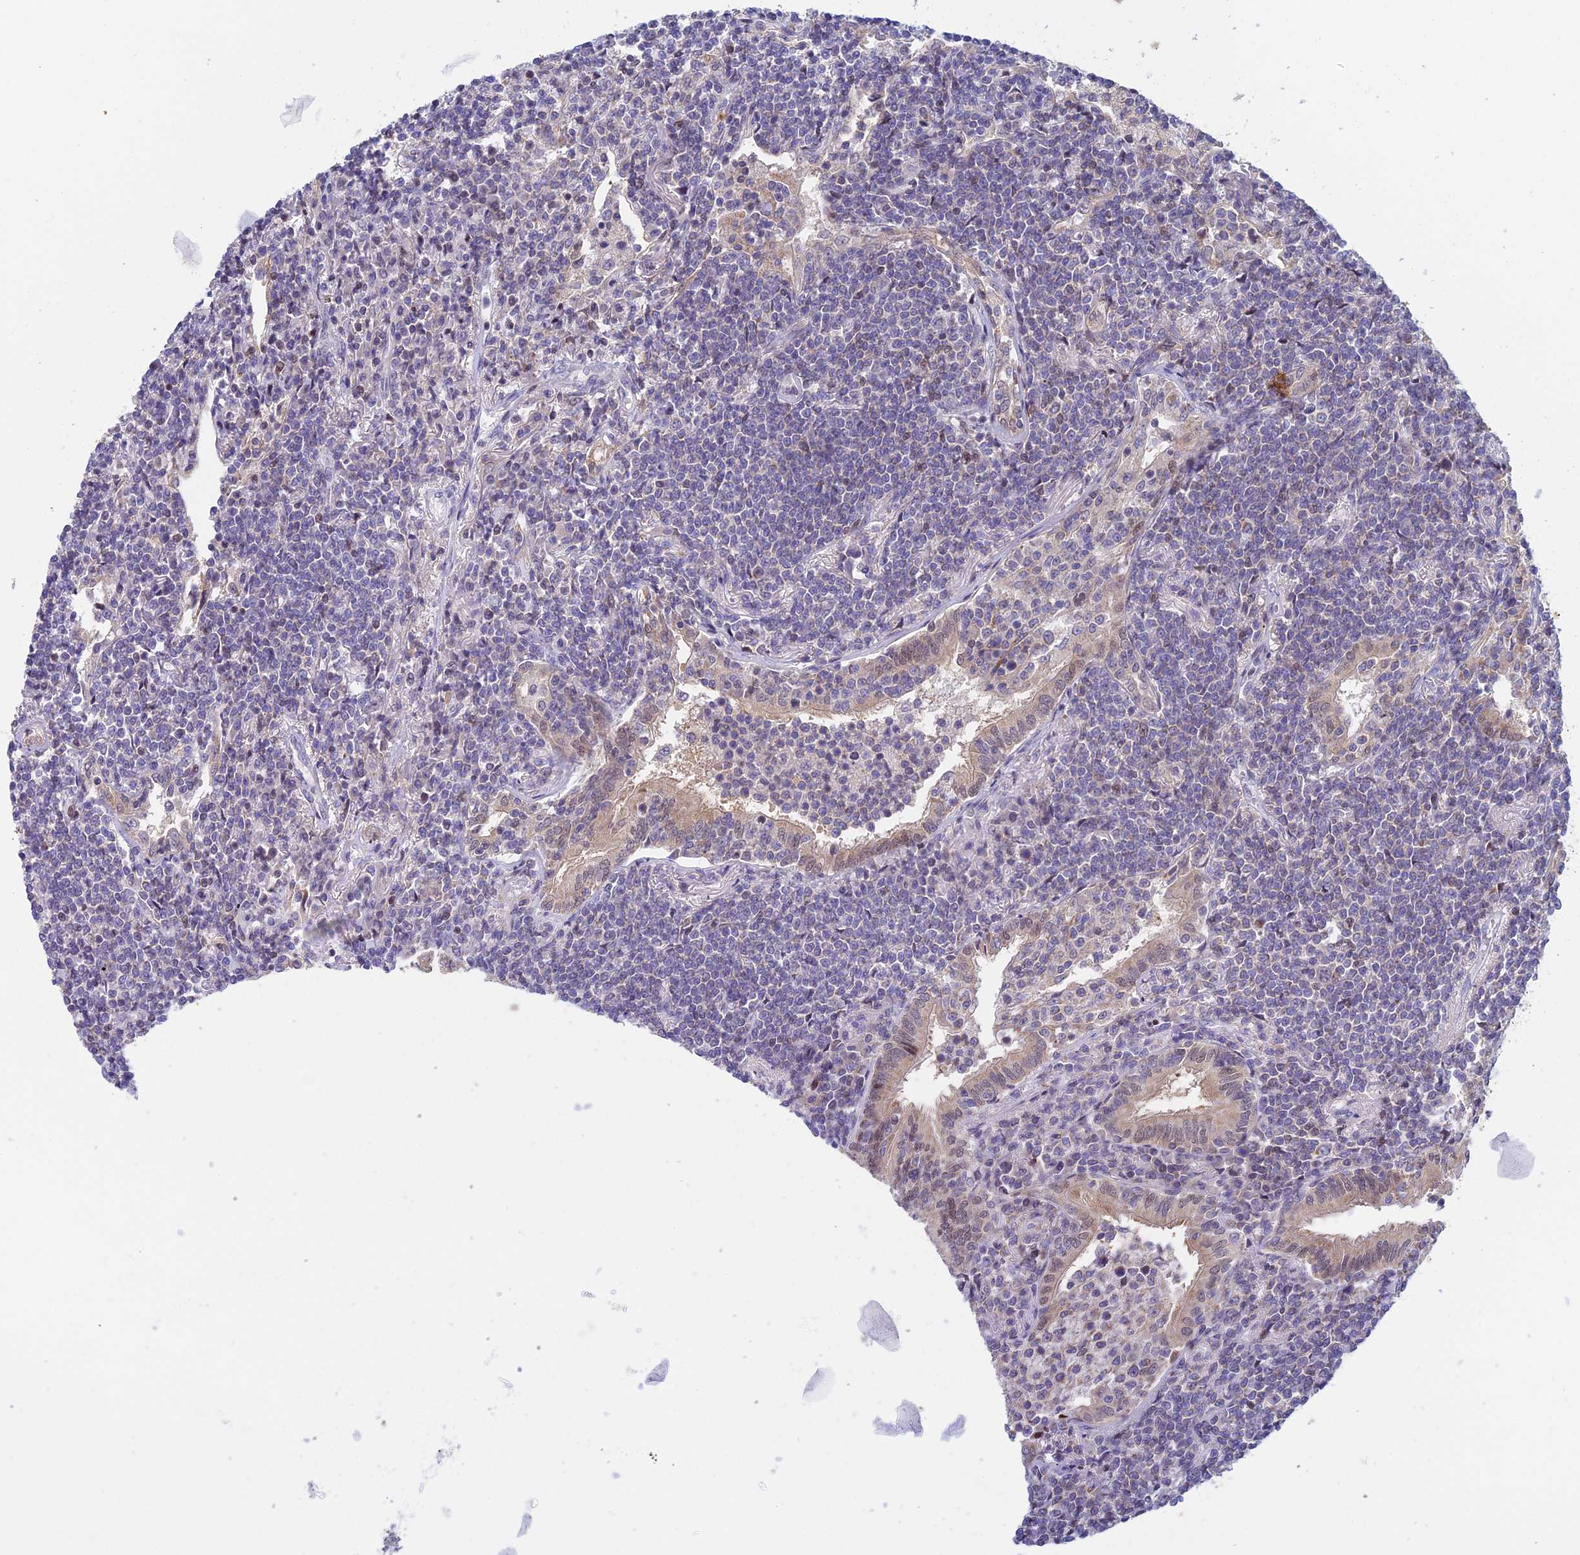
{"staining": {"intensity": "negative", "quantity": "none", "location": "none"}, "tissue": "lymphoma", "cell_type": "Tumor cells", "image_type": "cancer", "snomed": [{"axis": "morphology", "description": "Malignant lymphoma, non-Hodgkin's type, Low grade"}, {"axis": "topography", "description": "Lung"}], "caption": "Photomicrograph shows no significant protein expression in tumor cells of lymphoma.", "gene": "ELOA2", "patient": {"sex": "female", "age": 71}}